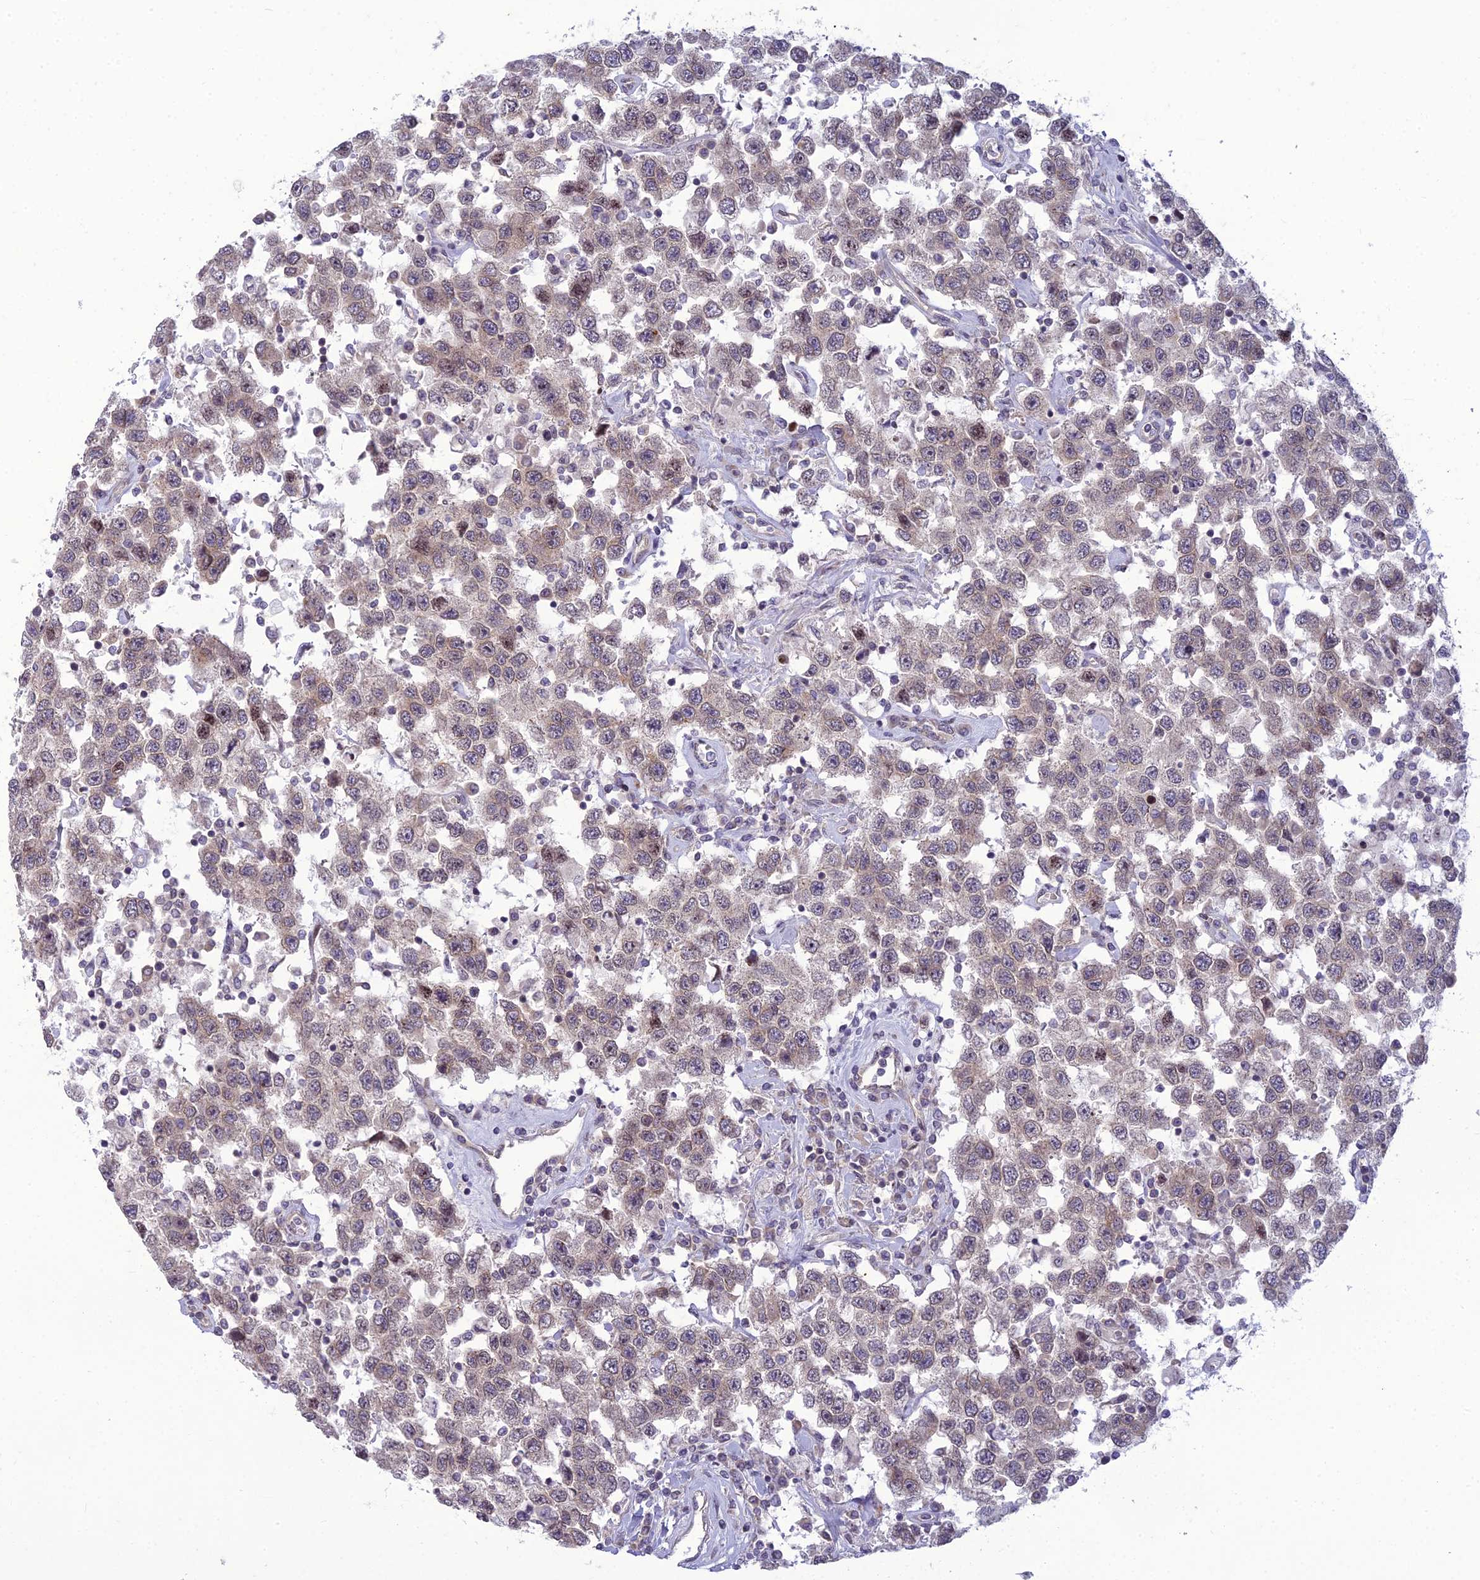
{"staining": {"intensity": "weak", "quantity": "<25%", "location": "cytoplasmic/membranous,nuclear"}, "tissue": "testis cancer", "cell_type": "Tumor cells", "image_type": "cancer", "snomed": [{"axis": "morphology", "description": "Seminoma, NOS"}, {"axis": "topography", "description": "Testis"}], "caption": "Human testis seminoma stained for a protein using immunohistochemistry shows no staining in tumor cells.", "gene": "DTX2", "patient": {"sex": "male", "age": 41}}